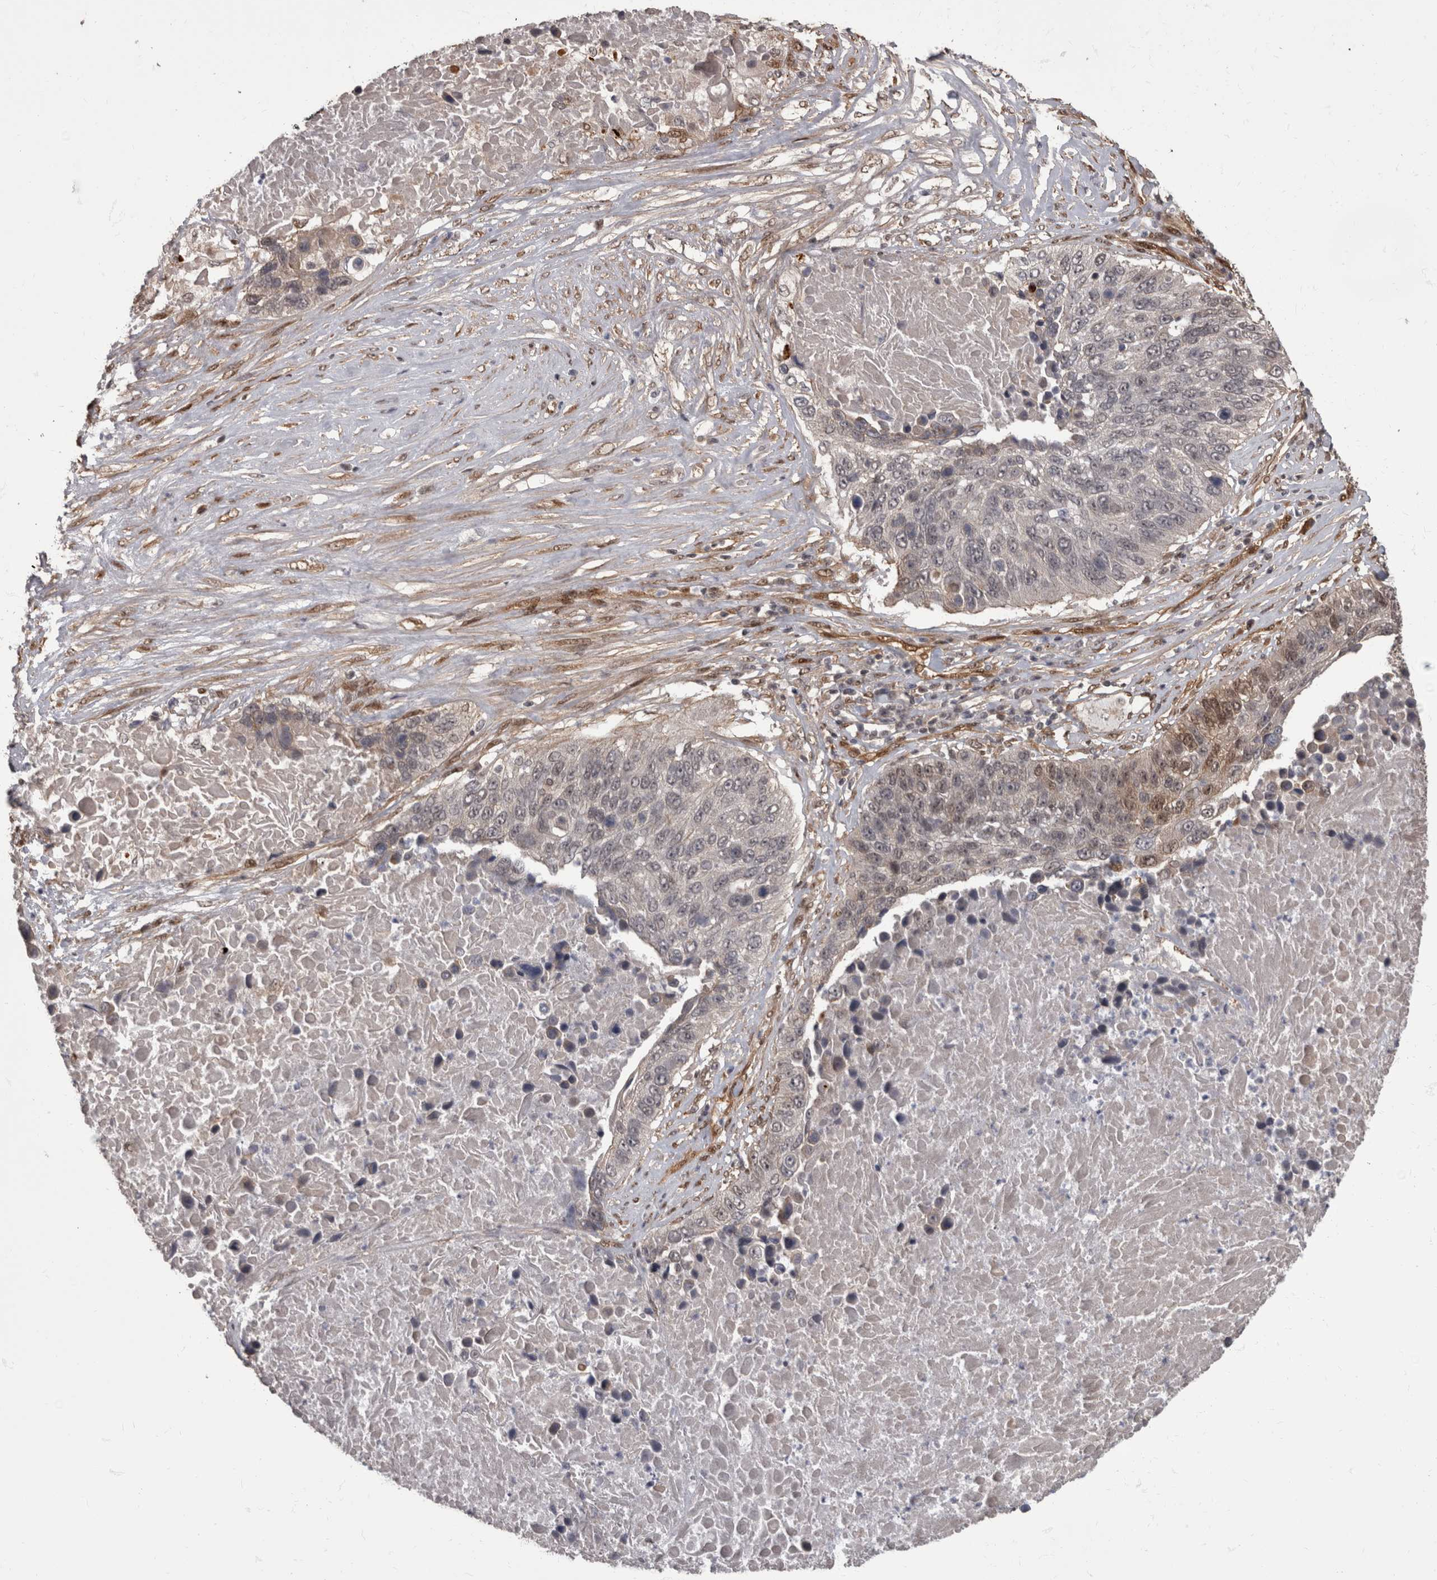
{"staining": {"intensity": "moderate", "quantity": "<25%", "location": "cytoplasmic/membranous,nuclear"}, "tissue": "lung cancer", "cell_type": "Tumor cells", "image_type": "cancer", "snomed": [{"axis": "morphology", "description": "Squamous cell carcinoma, NOS"}, {"axis": "topography", "description": "Lung"}], "caption": "Lung cancer (squamous cell carcinoma) tissue exhibits moderate cytoplasmic/membranous and nuclear expression in approximately <25% of tumor cells", "gene": "AKT3", "patient": {"sex": "male", "age": 66}}